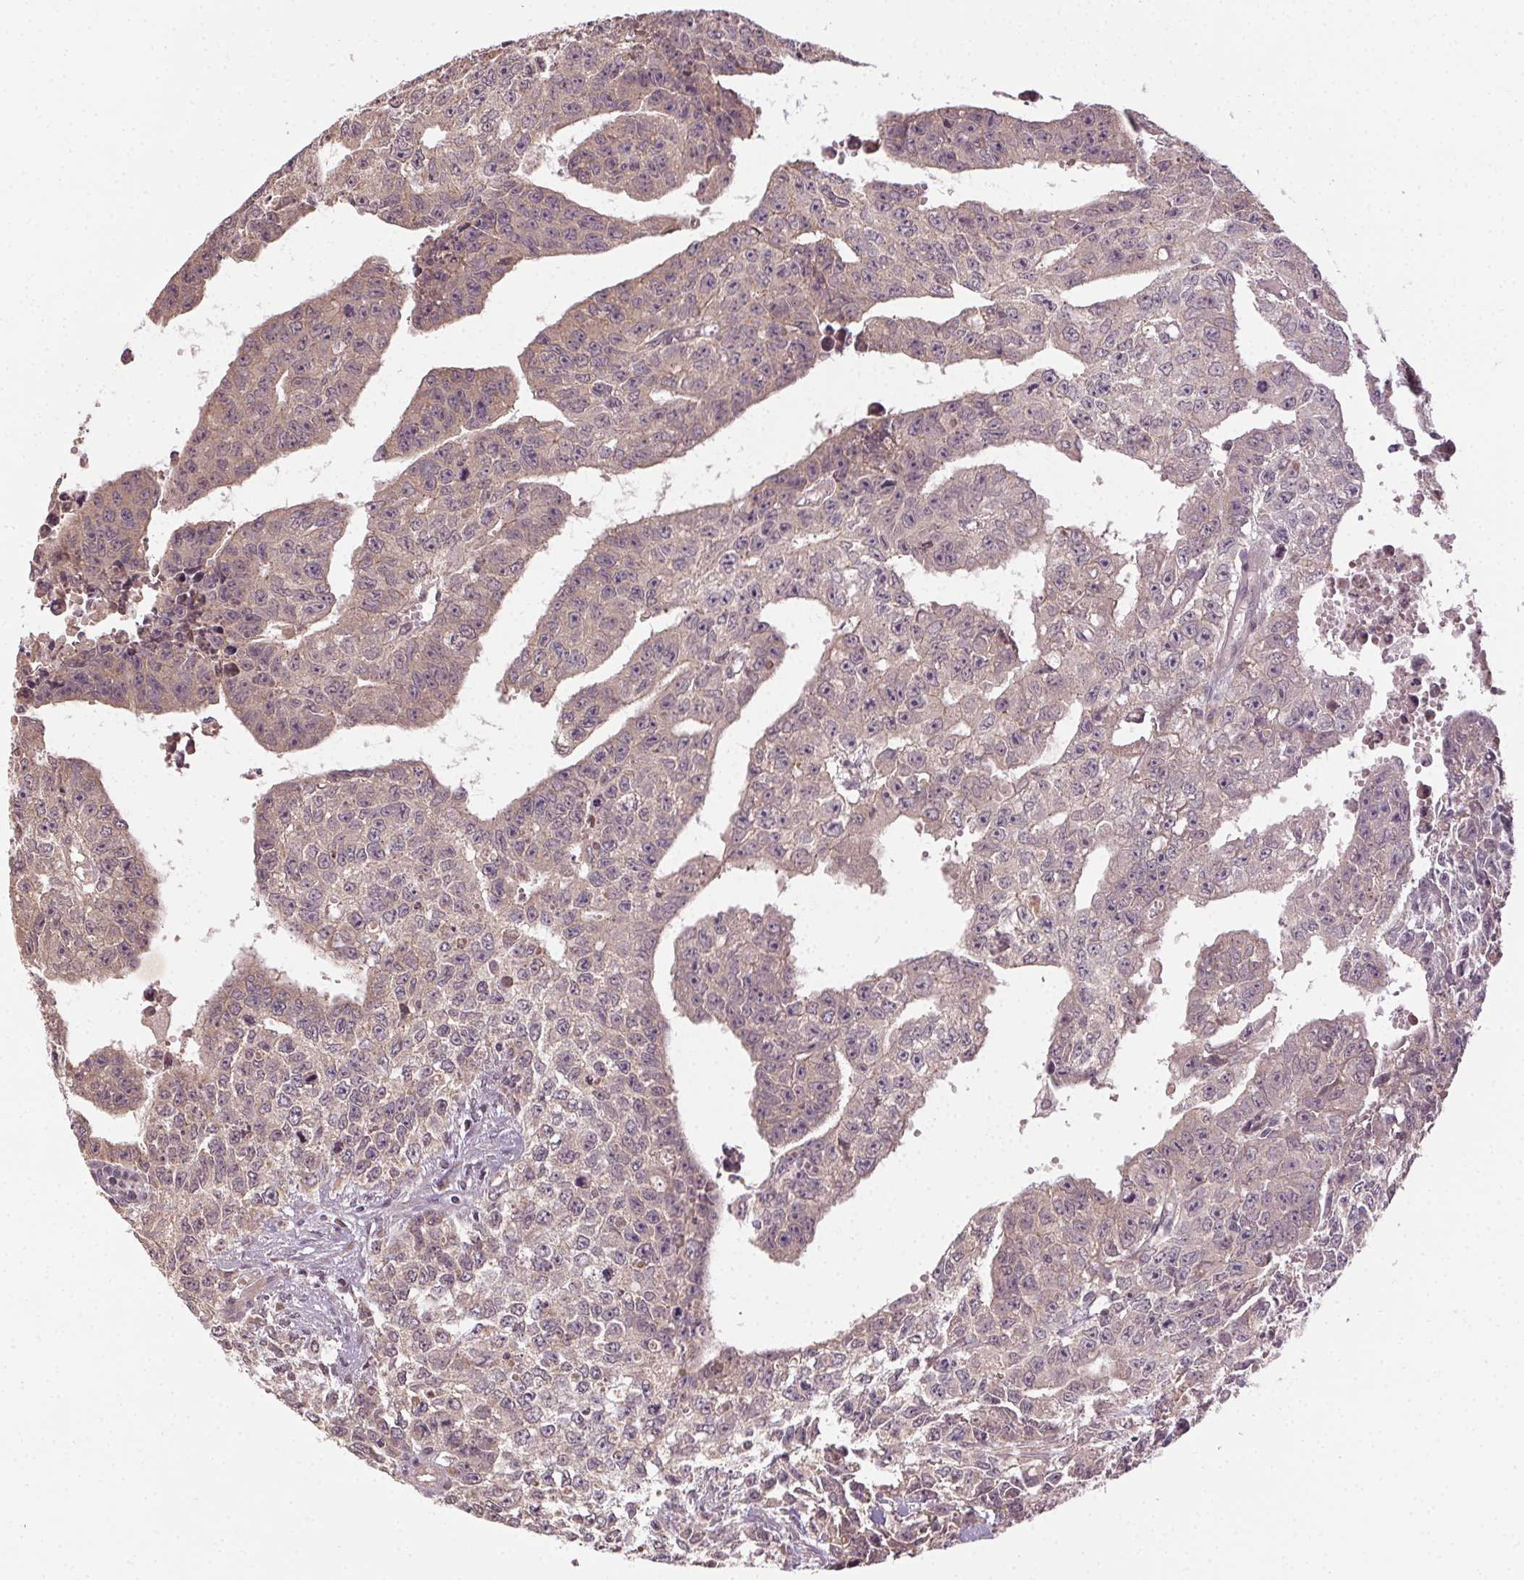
{"staining": {"intensity": "weak", "quantity": "25%-75%", "location": "cytoplasmic/membranous"}, "tissue": "testis cancer", "cell_type": "Tumor cells", "image_type": "cancer", "snomed": [{"axis": "morphology", "description": "Carcinoma, Embryonal, NOS"}, {"axis": "morphology", "description": "Teratoma, malignant, NOS"}, {"axis": "topography", "description": "Testis"}], "caption": "Weak cytoplasmic/membranous staining is identified in approximately 25%-75% of tumor cells in testis cancer (teratoma (malignant)).", "gene": "ATP1B3", "patient": {"sex": "male", "age": 24}}